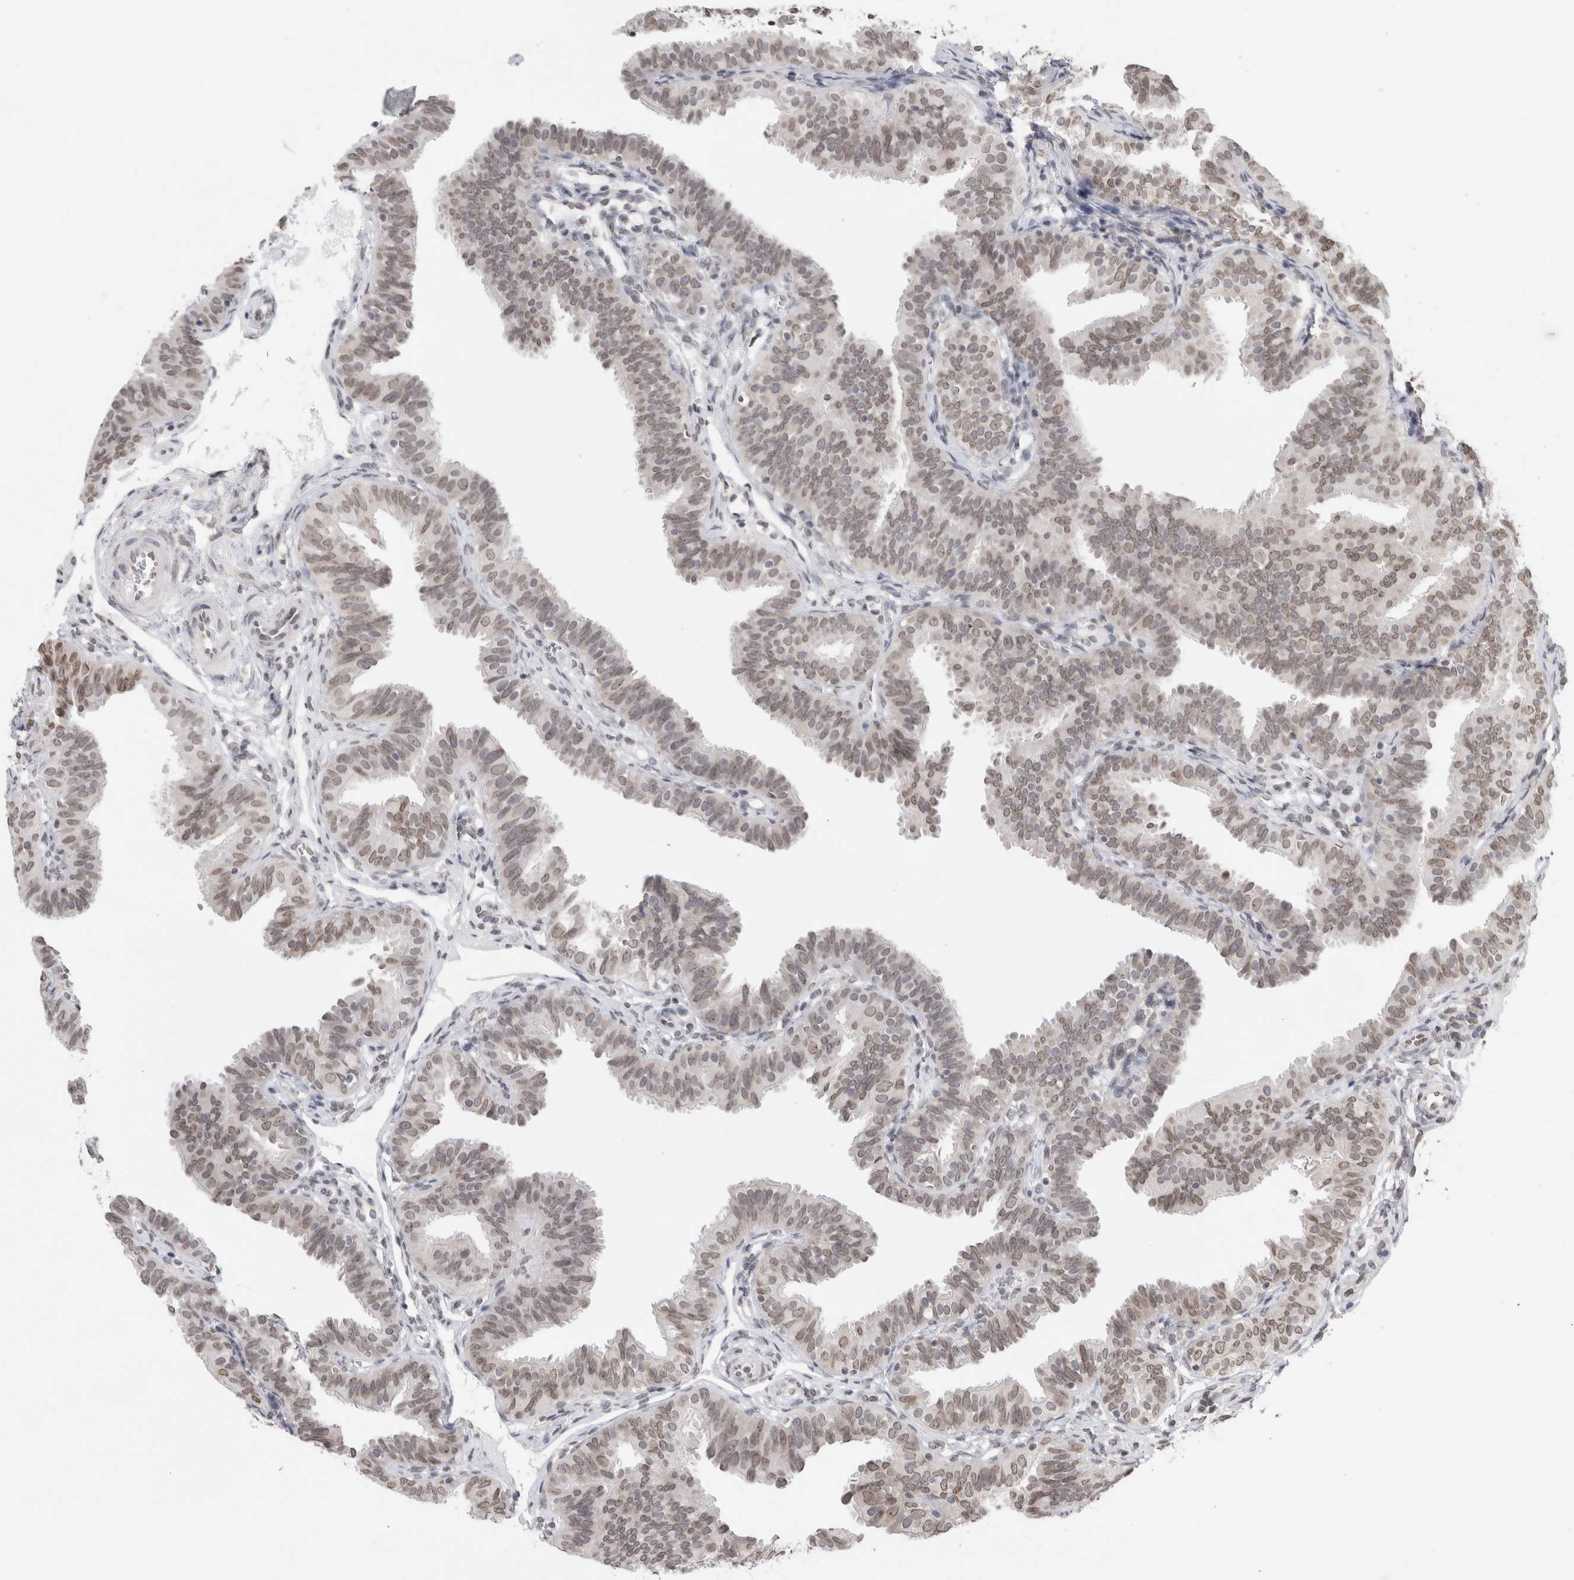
{"staining": {"intensity": "moderate", "quantity": ">75%", "location": "nuclear"}, "tissue": "fallopian tube", "cell_type": "Glandular cells", "image_type": "normal", "snomed": [{"axis": "morphology", "description": "Normal tissue, NOS"}, {"axis": "topography", "description": "Fallopian tube"}], "caption": "Approximately >75% of glandular cells in unremarkable human fallopian tube display moderate nuclear protein staining as visualized by brown immunohistochemical staining.", "gene": "RBMX2", "patient": {"sex": "female", "age": 35}}